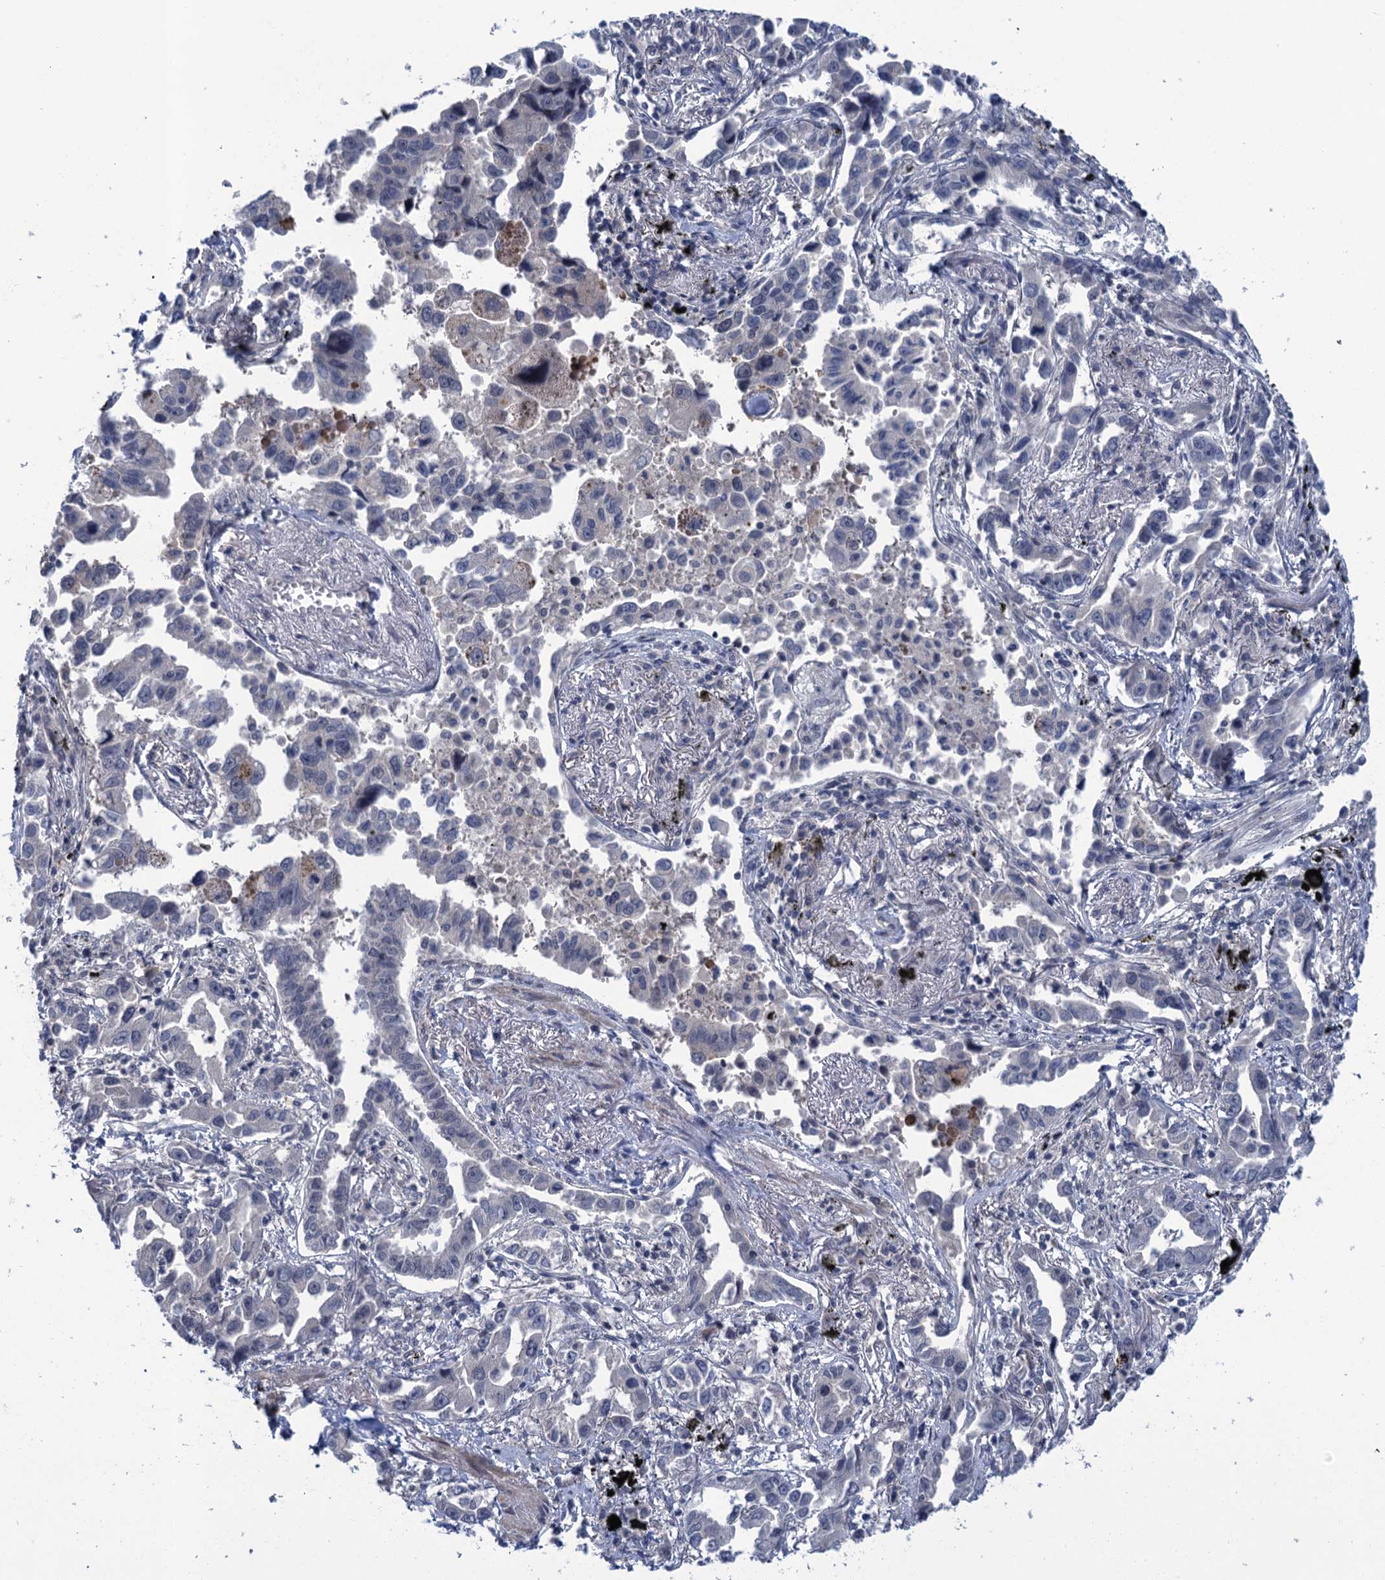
{"staining": {"intensity": "negative", "quantity": "none", "location": "none"}, "tissue": "lung cancer", "cell_type": "Tumor cells", "image_type": "cancer", "snomed": [{"axis": "morphology", "description": "Adenocarcinoma, NOS"}, {"axis": "topography", "description": "Lung"}], "caption": "High magnification brightfield microscopy of adenocarcinoma (lung) stained with DAB (3,3'-diaminobenzidine) (brown) and counterstained with hematoxylin (blue): tumor cells show no significant expression.", "gene": "MRFAP1", "patient": {"sex": "male", "age": 67}}